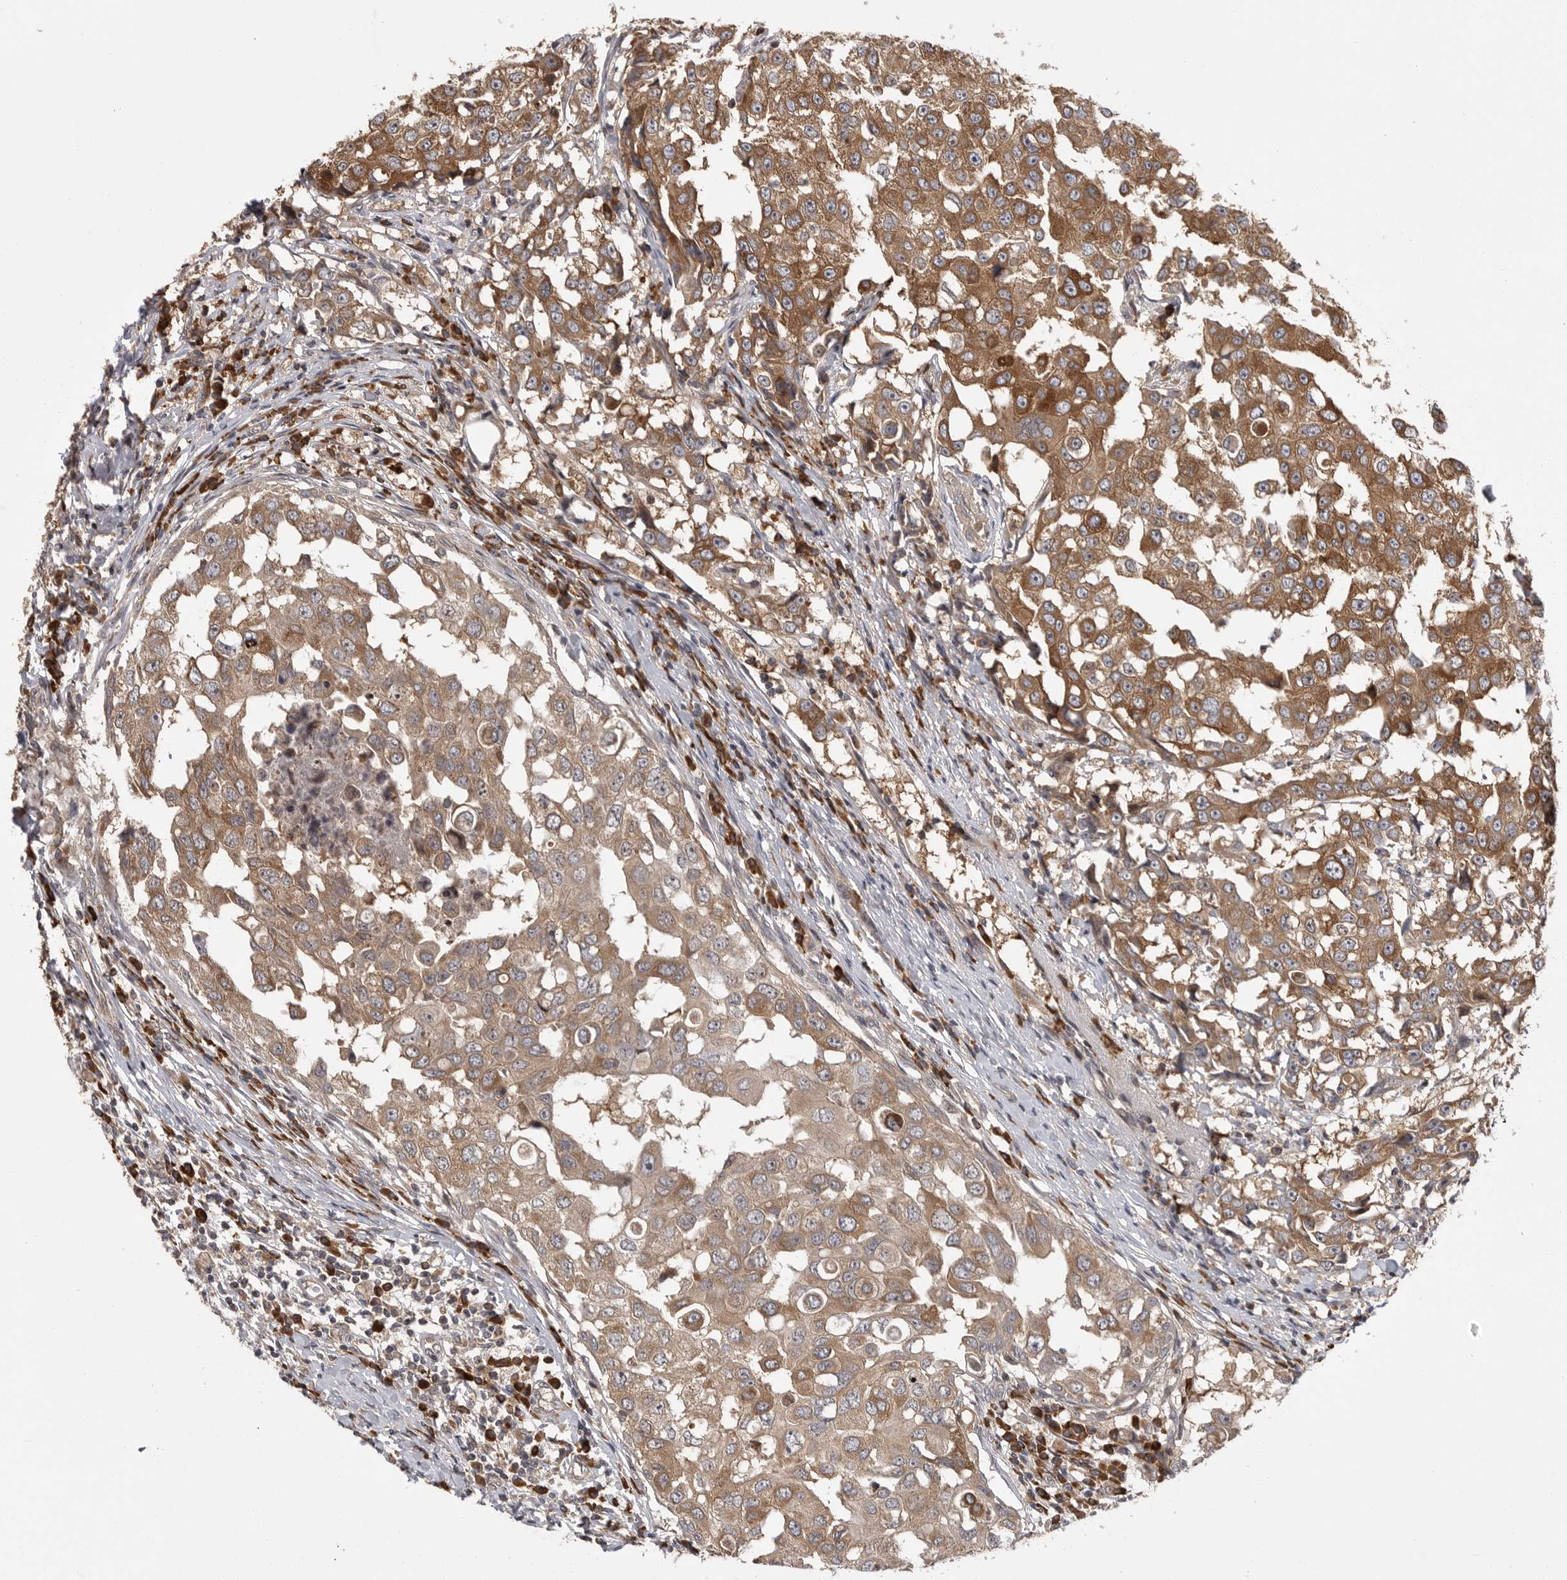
{"staining": {"intensity": "moderate", "quantity": ">75%", "location": "cytoplasmic/membranous"}, "tissue": "breast cancer", "cell_type": "Tumor cells", "image_type": "cancer", "snomed": [{"axis": "morphology", "description": "Duct carcinoma"}, {"axis": "topography", "description": "Breast"}], "caption": "Infiltrating ductal carcinoma (breast) tissue reveals moderate cytoplasmic/membranous staining in about >75% of tumor cells", "gene": "OXR1", "patient": {"sex": "female", "age": 27}}